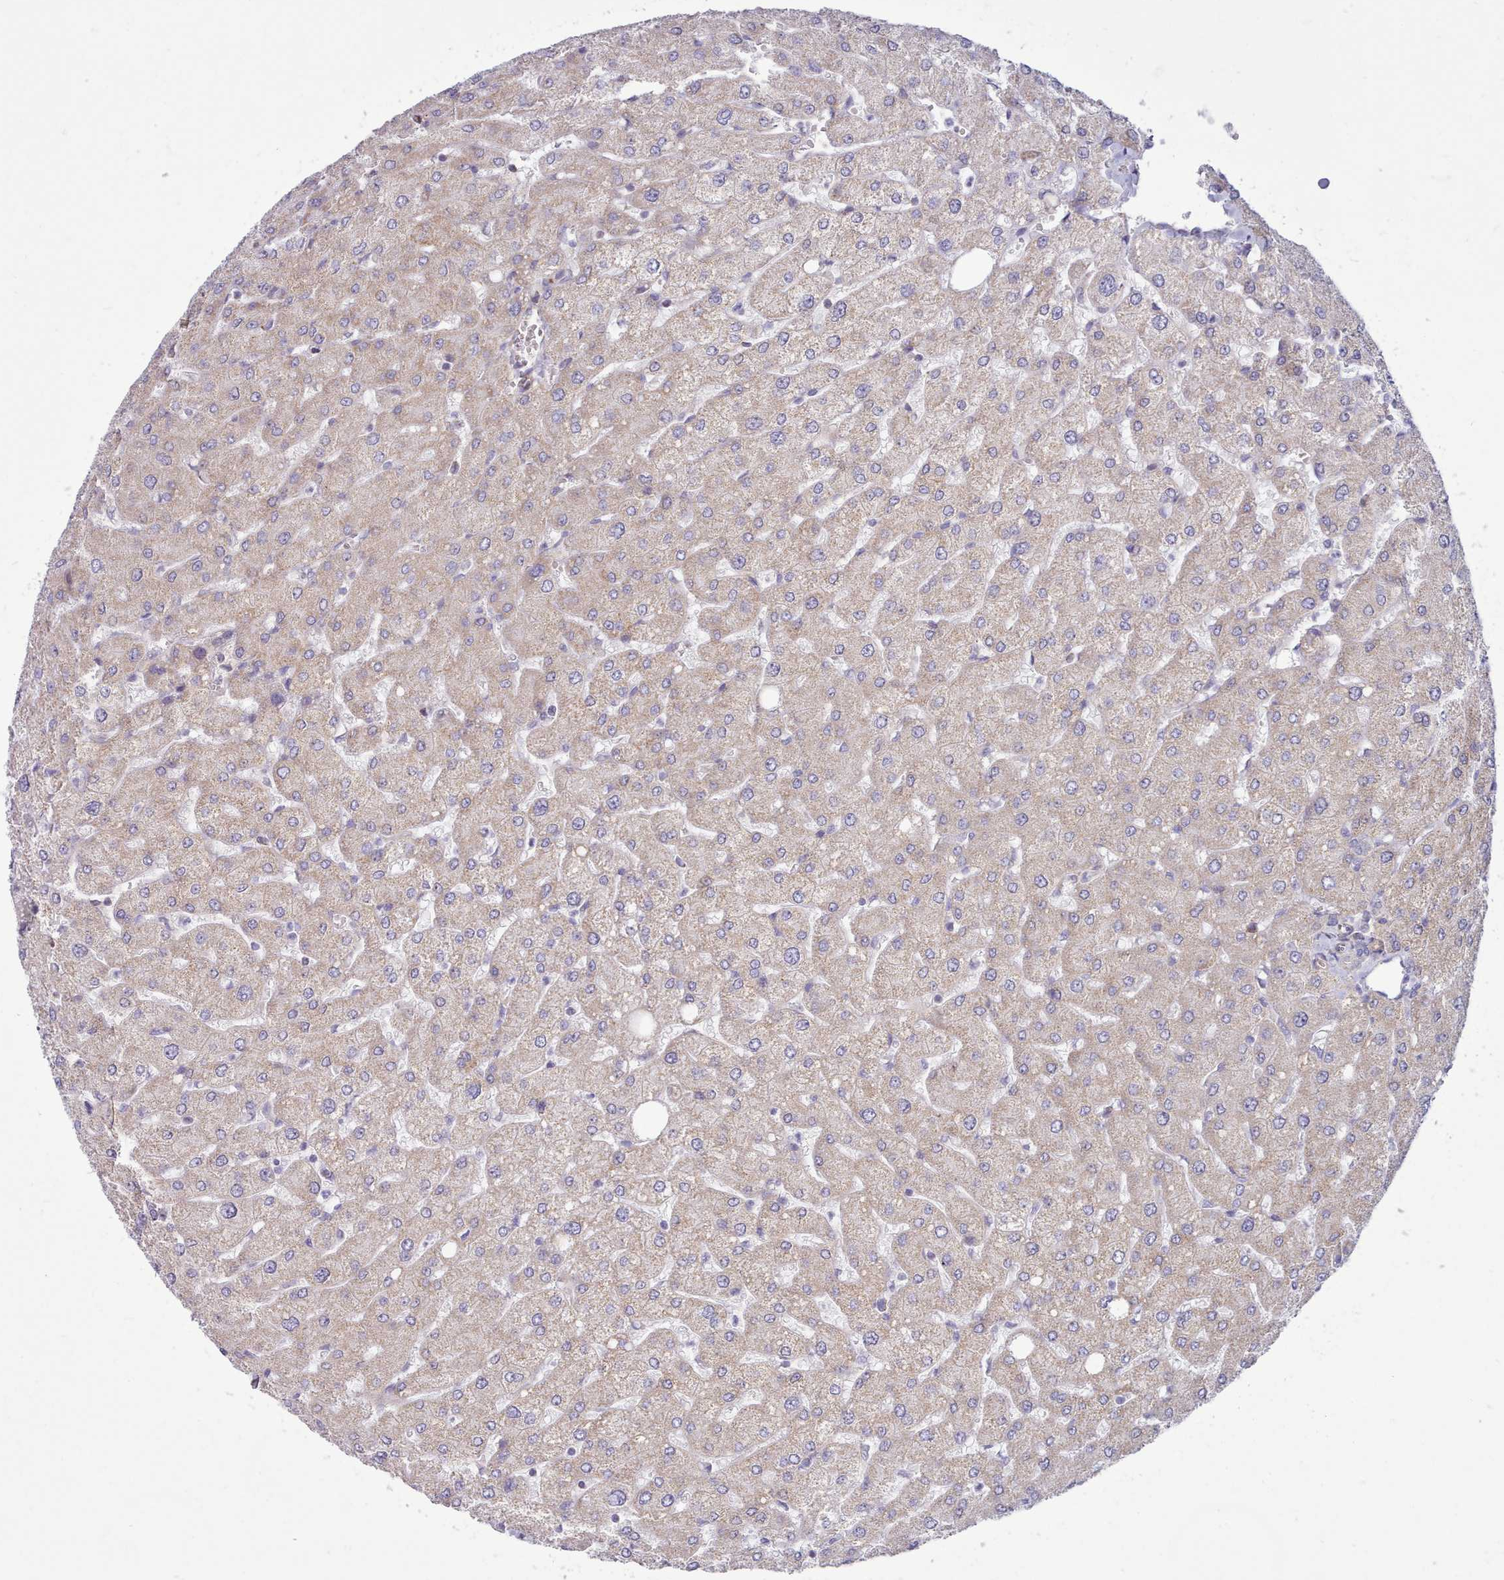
{"staining": {"intensity": "negative", "quantity": "none", "location": "none"}, "tissue": "liver", "cell_type": "Cholangiocytes", "image_type": "normal", "snomed": [{"axis": "morphology", "description": "Normal tissue, NOS"}, {"axis": "topography", "description": "Liver"}], "caption": "IHC of unremarkable liver demonstrates no staining in cholangiocytes.", "gene": "MRPL21", "patient": {"sex": "male", "age": 55}}